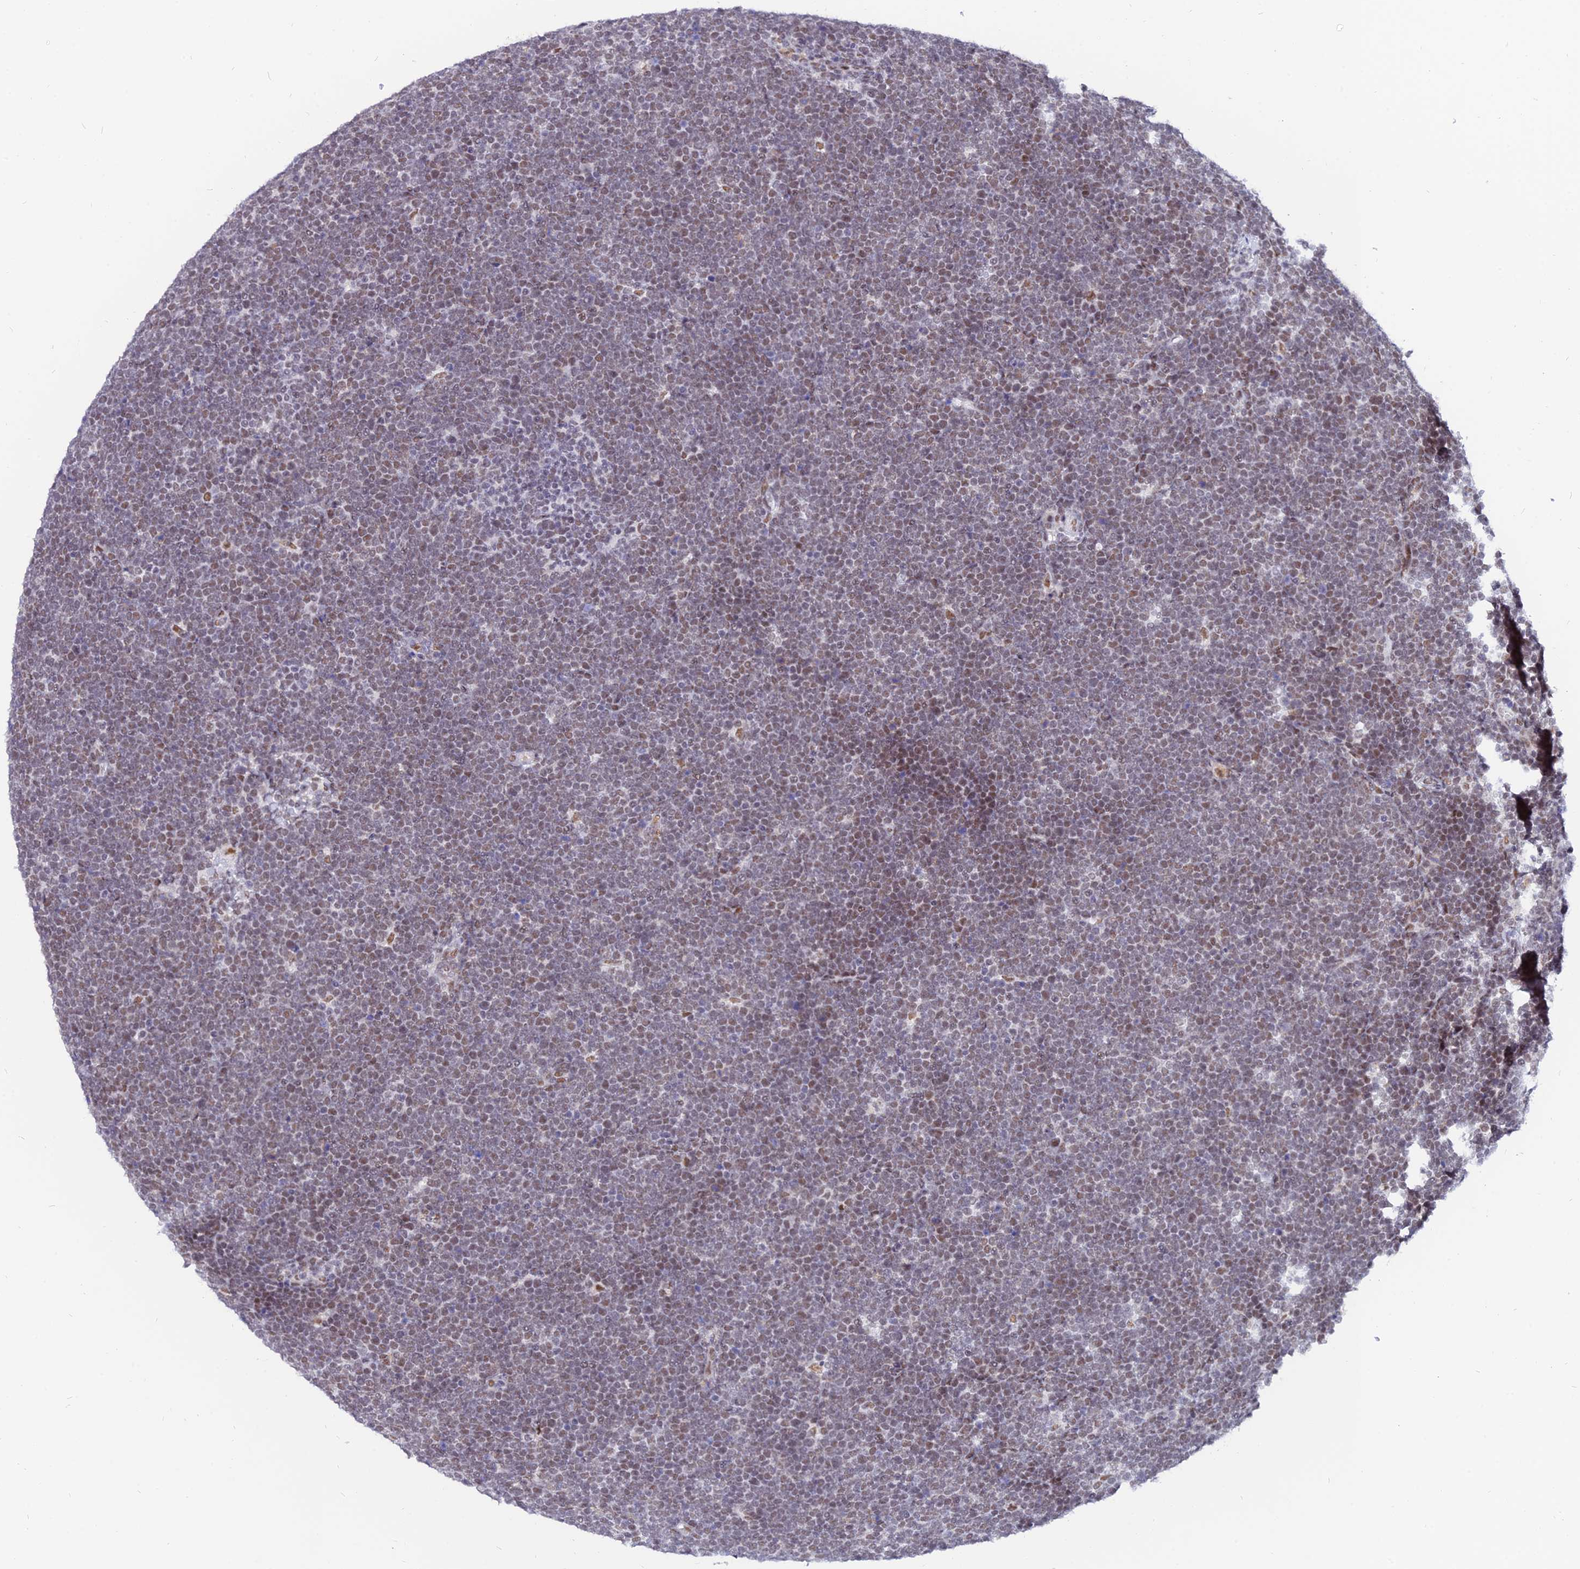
{"staining": {"intensity": "moderate", "quantity": "25%-75%", "location": "nuclear"}, "tissue": "lymphoma", "cell_type": "Tumor cells", "image_type": "cancer", "snomed": [{"axis": "morphology", "description": "Malignant lymphoma, non-Hodgkin's type, High grade"}, {"axis": "topography", "description": "Lymph node"}], "caption": "Immunohistochemistry of human malignant lymphoma, non-Hodgkin's type (high-grade) reveals medium levels of moderate nuclear staining in approximately 25%-75% of tumor cells. (brown staining indicates protein expression, while blue staining denotes nuclei).", "gene": "DPY30", "patient": {"sex": "male", "age": 13}}